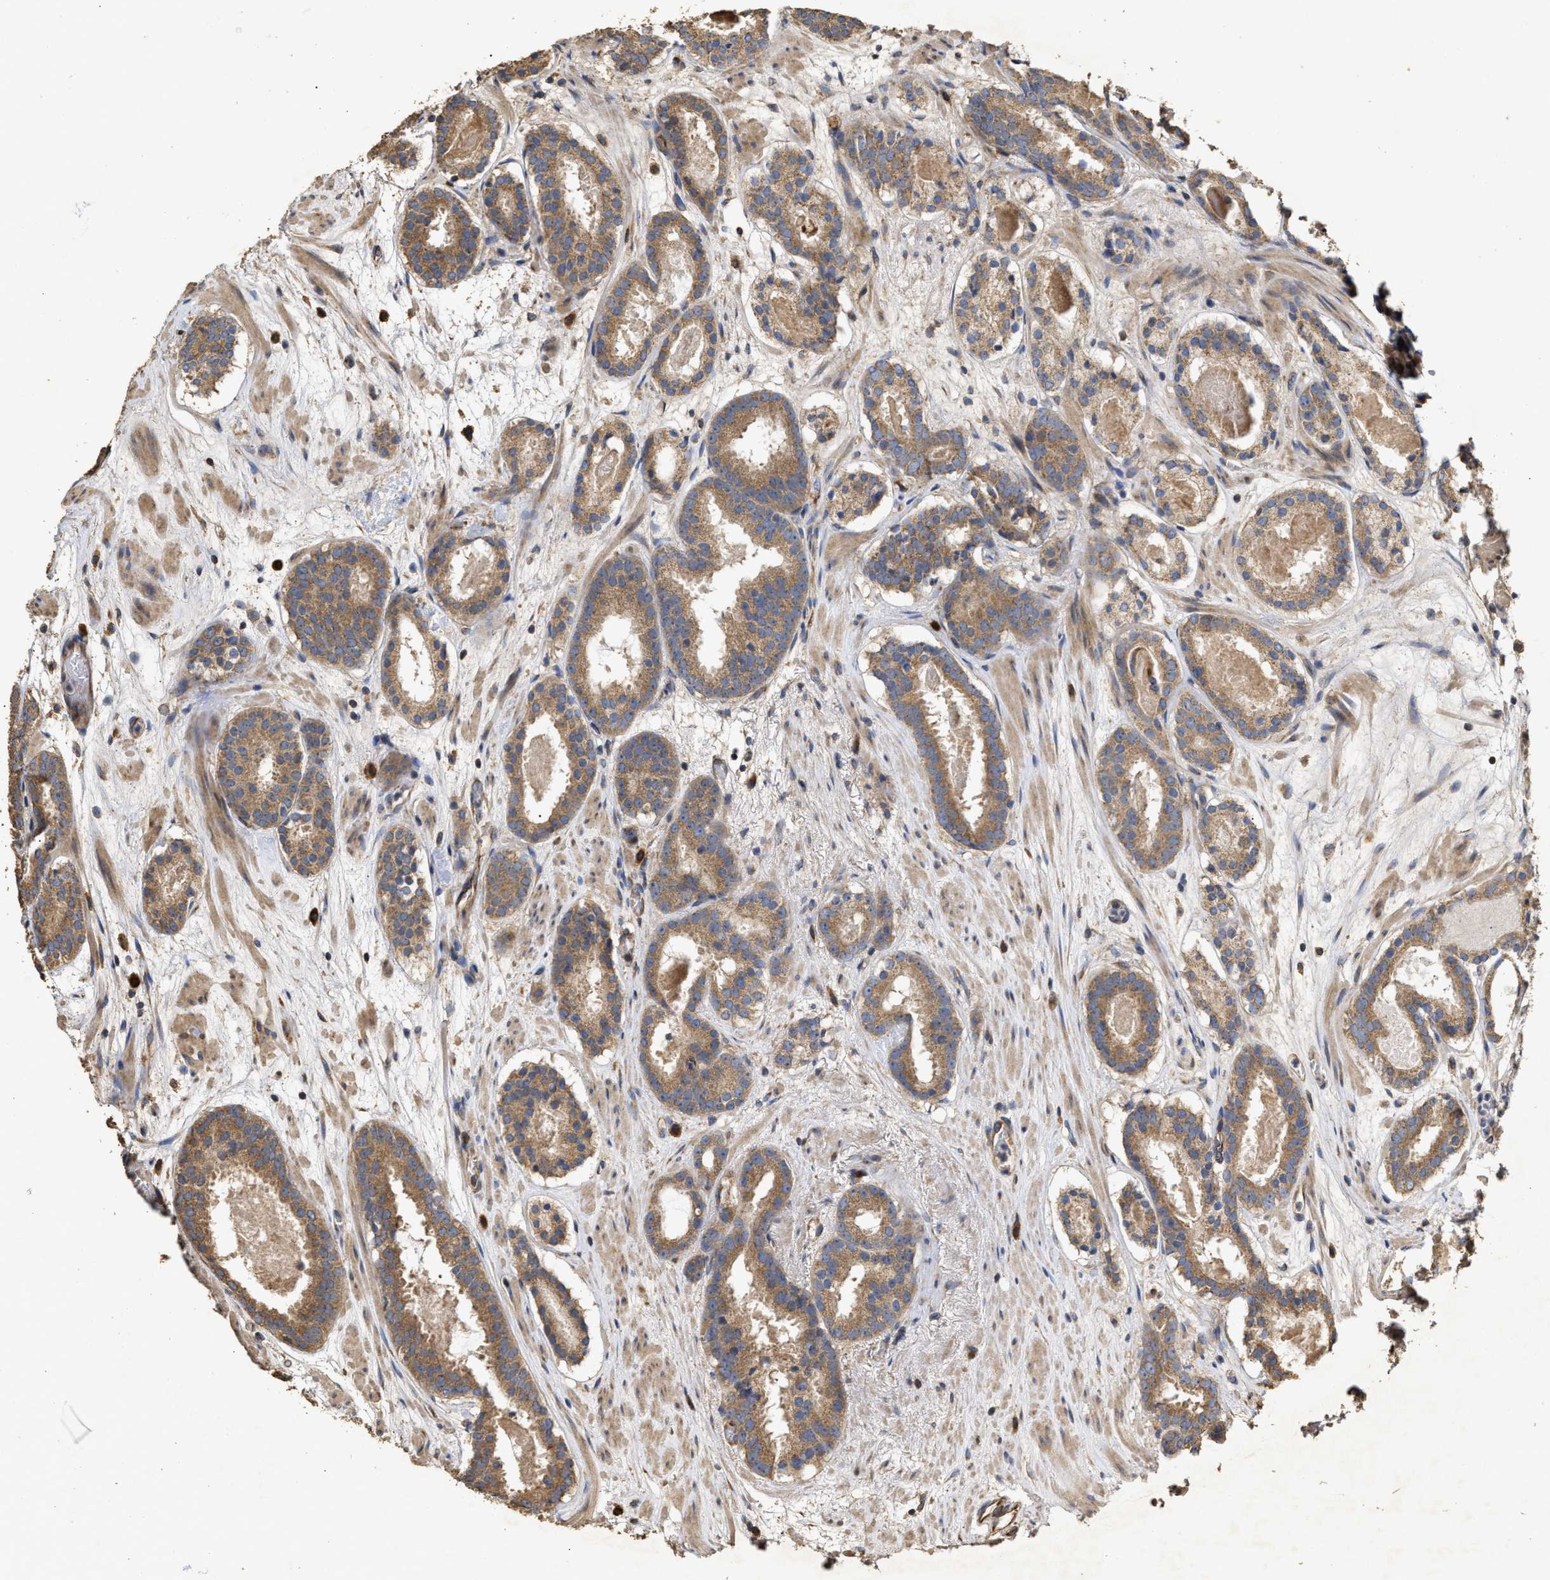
{"staining": {"intensity": "moderate", "quantity": ">75%", "location": "cytoplasmic/membranous"}, "tissue": "prostate cancer", "cell_type": "Tumor cells", "image_type": "cancer", "snomed": [{"axis": "morphology", "description": "Adenocarcinoma, Low grade"}, {"axis": "topography", "description": "Prostate"}], "caption": "Protein expression analysis of human prostate cancer (low-grade adenocarcinoma) reveals moderate cytoplasmic/membranous staining in about >75% of tumor cells.", "gene": "NAV1", "patient": {"sex": "male", "age": 69}}